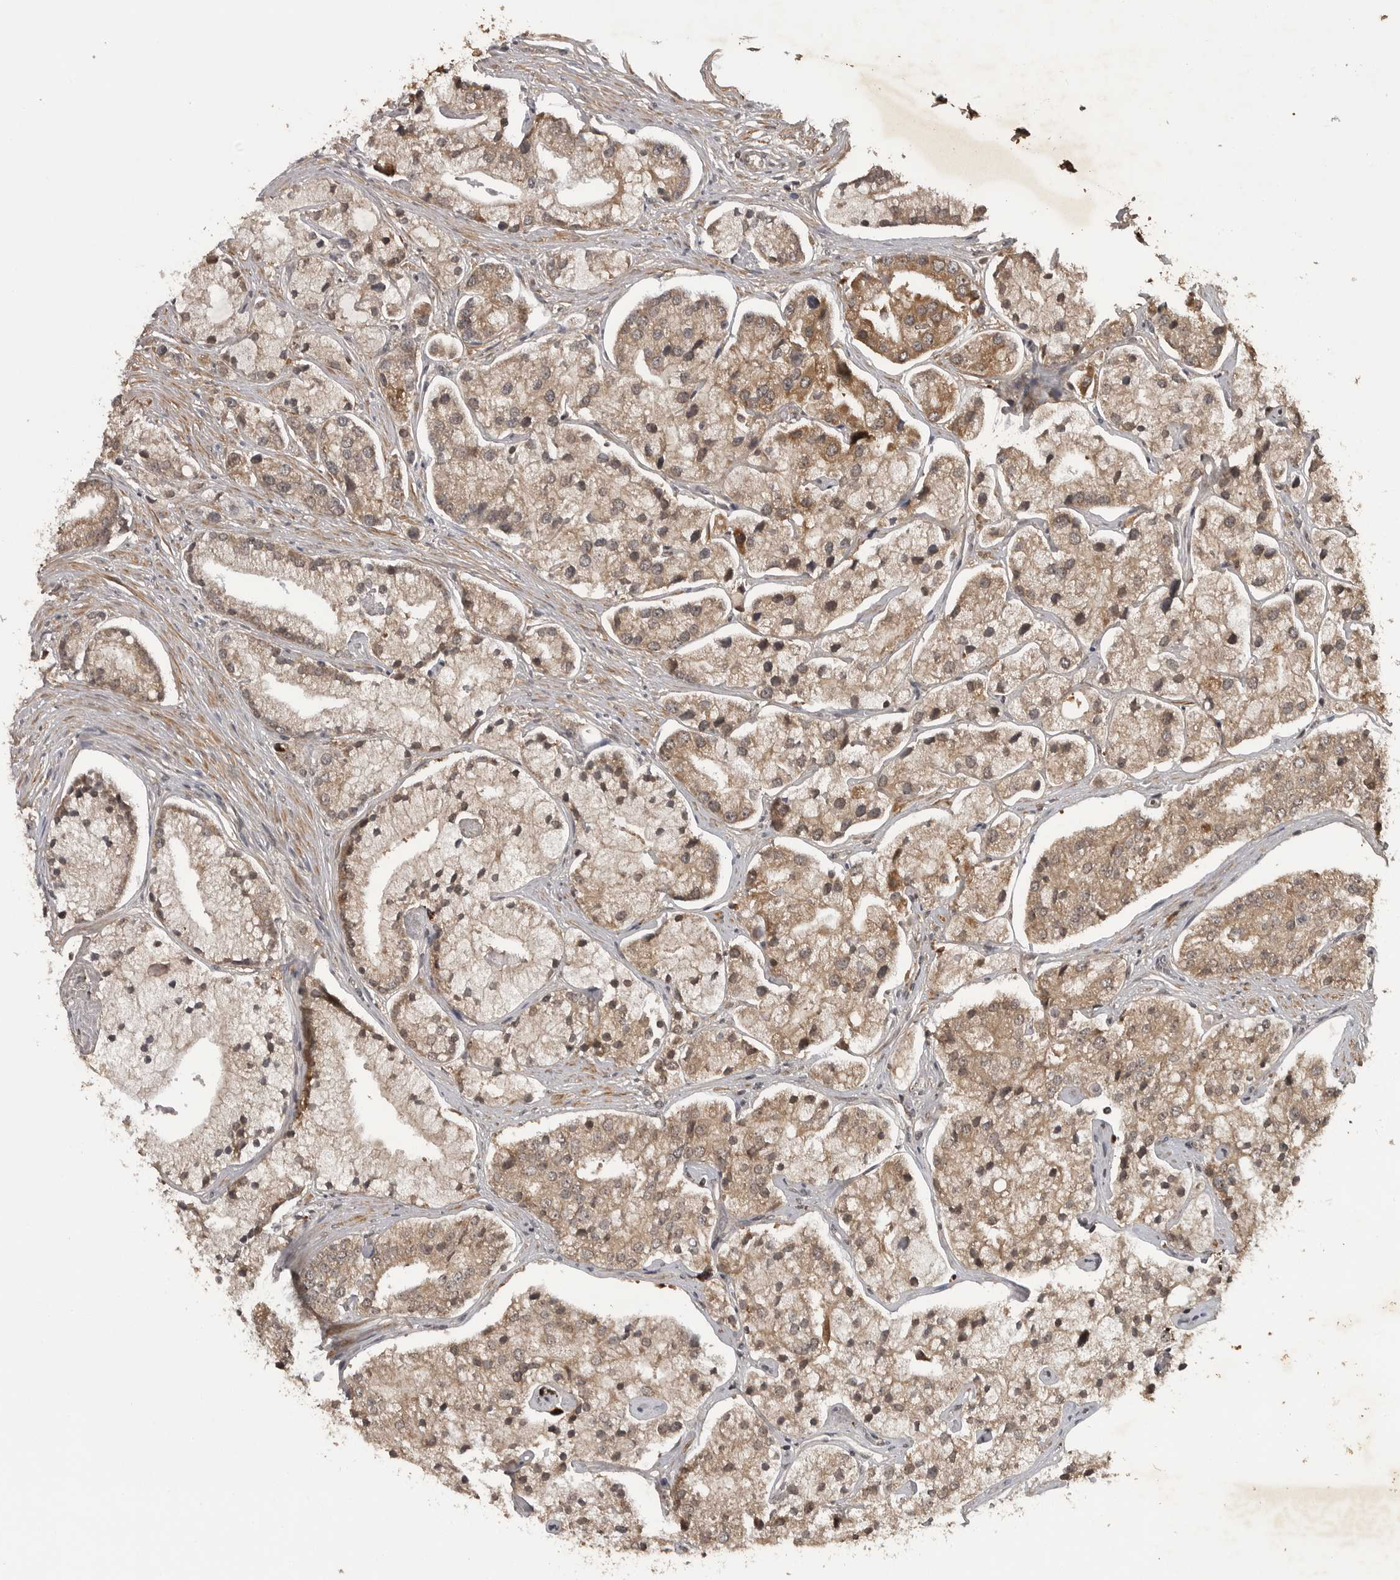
{"staining": {"intensity": "moderate", "quantity": "25%-75%", "location": "cytoplasmic/membranous"}, "tissue": "prostate cancer", "cell_type": "Tumor cells", "image_type": "cancer", "snomed": [{"axis": "morphology", "description": "Adenocarcinoma, High grade"}, {"axis": "topography", "description": "Prostate"}], "caption": "DAB (3,3'-diaminobenzidine) immunohistochemical staining of adenocarcinoma (high-grade) (prostate) displays moderate cytoplasmic/membranous protein staining in about 25%-75% of tumor cells.", "gene": "AKAP7", "patient": {"sex": "male", "age": 50}}